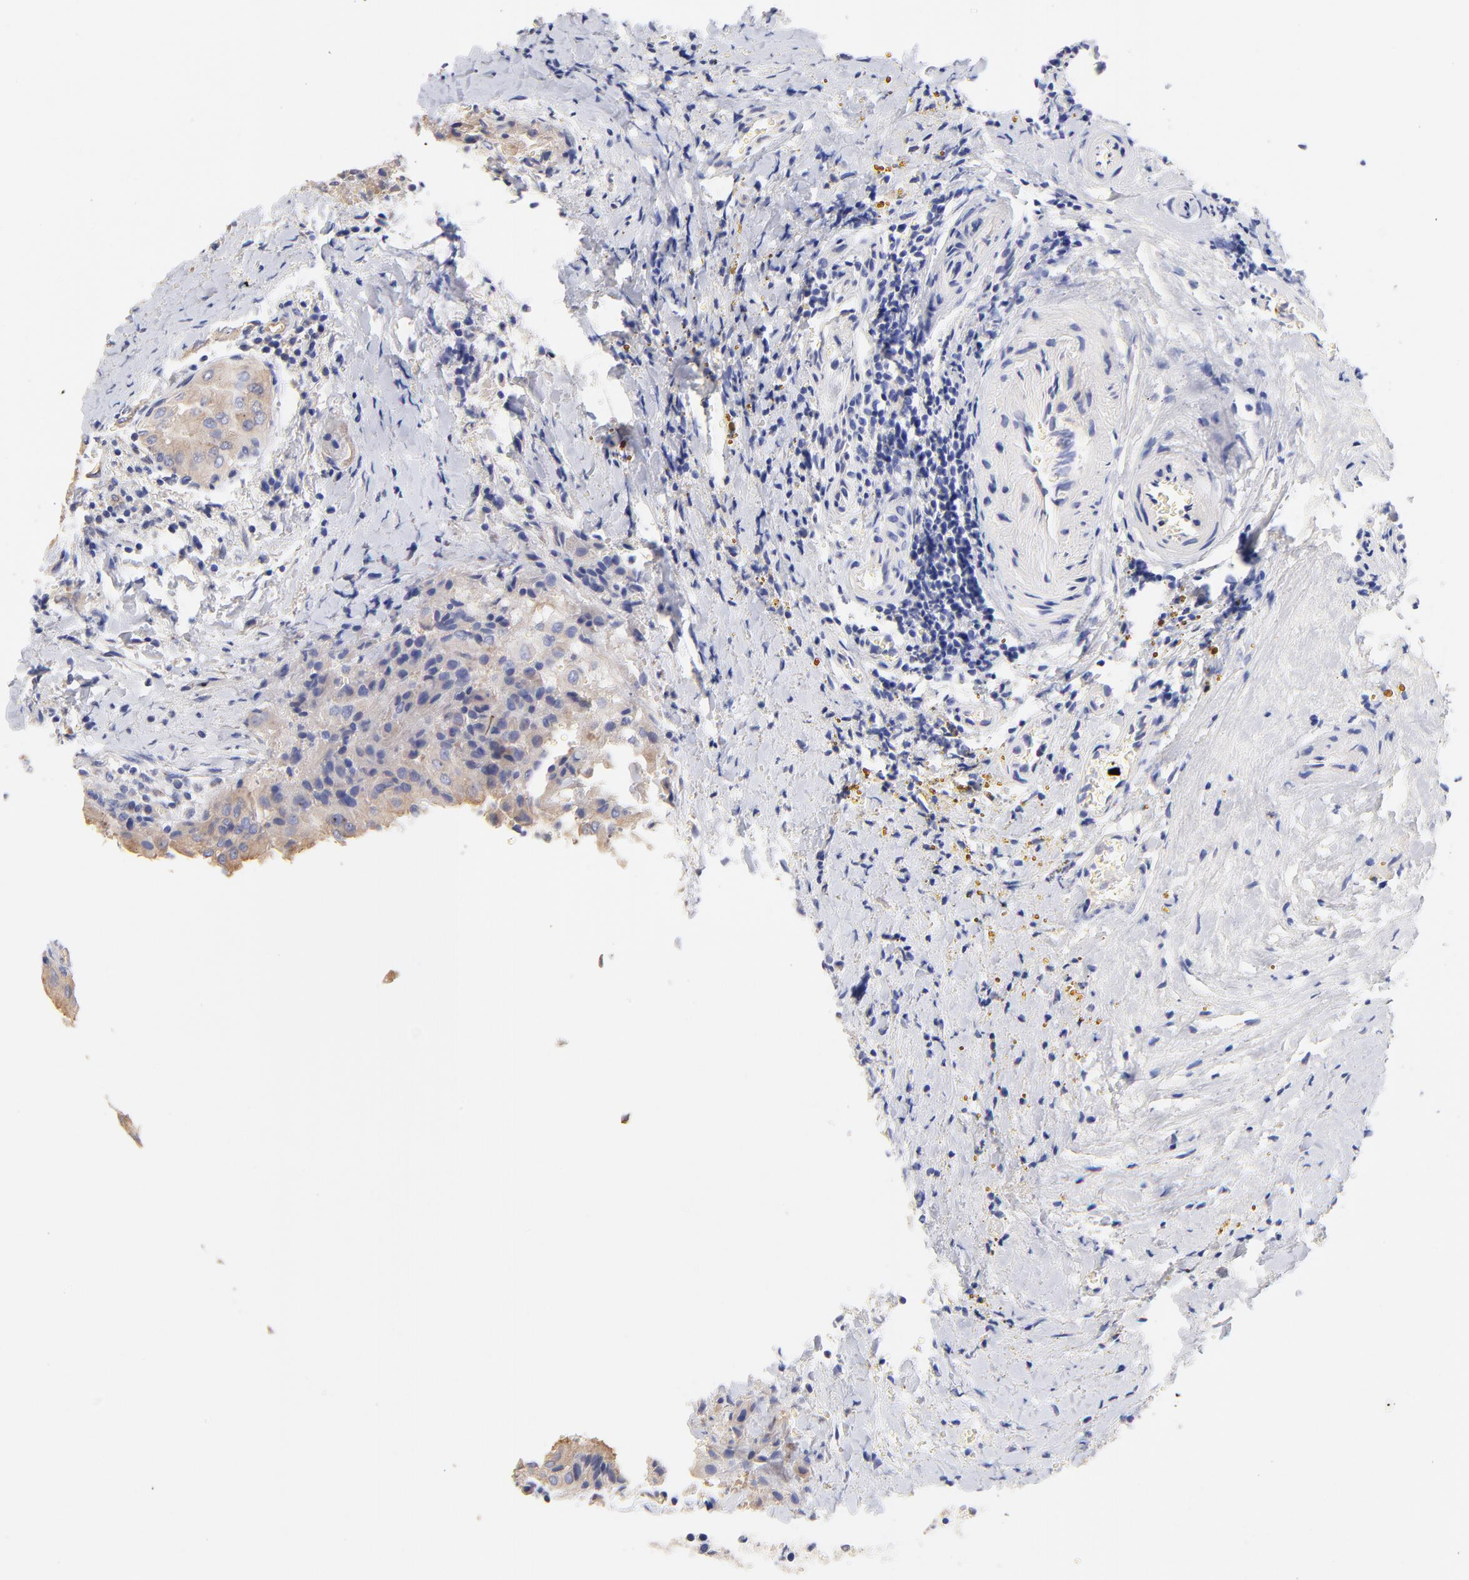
{"staining": {"intensity": "moderate", "quantity": ">75%", "location": "cytoplasmic/membranous"}, "tissue": "thyroid cancer", "cell_type": "Tumor cells", "image_type": "cancer", "snomed": [{"axis": "morphology", "description": "Papillary adenocarcinoma, NOS"}, {"axis": "topography", "description": "Thyroid gland"}], "caption": "Immunohistochemistry (IHC) histopathology image of neoplastic tissue: thyroid cancer (papillary adenocarcinoma) stained using IHC shows medium levels of moderate protein expression localized specifically in the cytoplasmic/membranous of tumor cells, appearing as a cytoplasmic/membranous brown color.", "gene": "HS3ST1", "patient": {"sex": "female", "age": 71}}